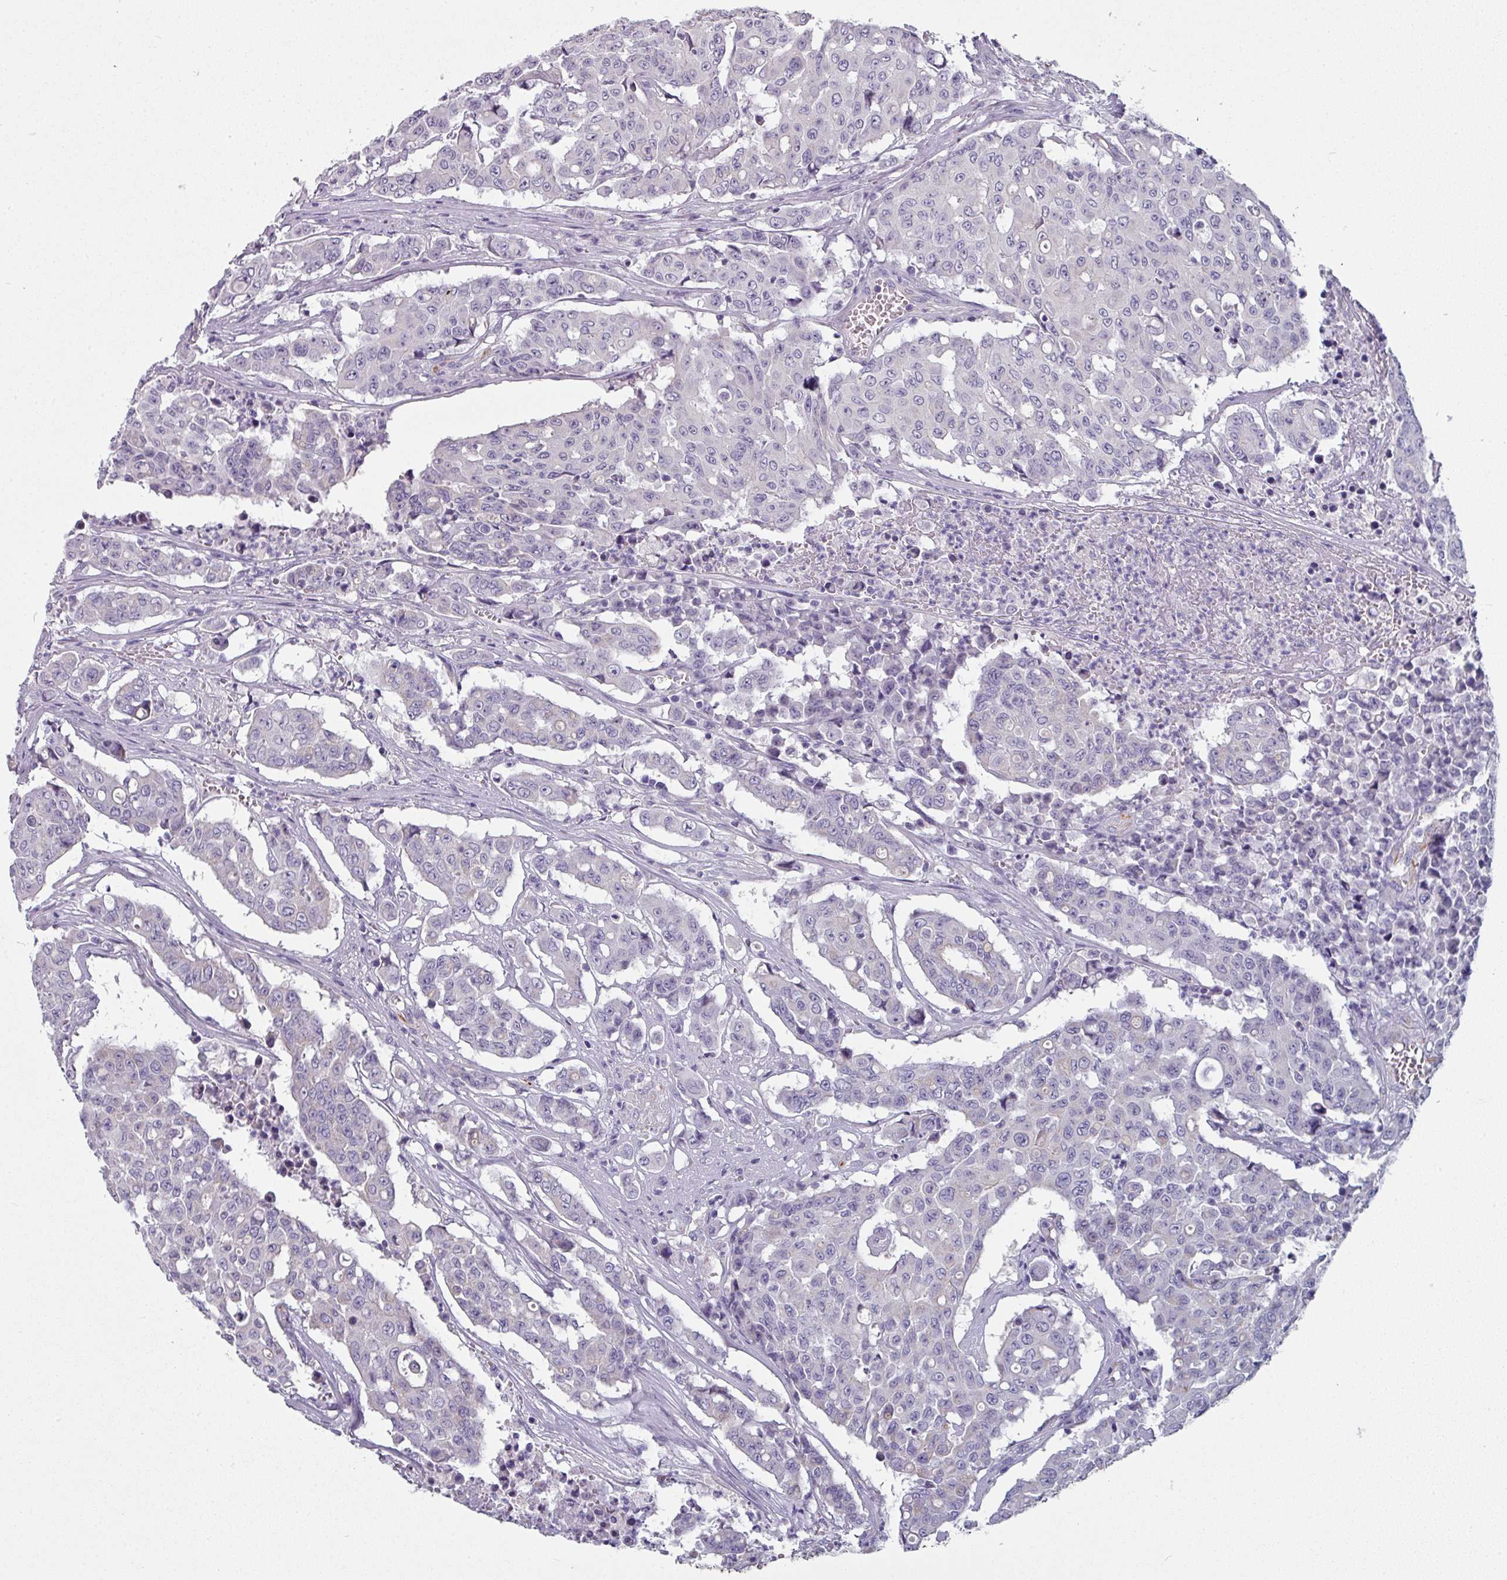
{"staining": {"intensity": "negative", "quantity": "none", "location": "none"}, "tissue": "colorectal cancer", "cell_type": "Tumor cells", "image_type": "cancer", "snomed": [{"axis": "morphology", "description": "Adenocarcinoma, NOS"}, {"axis": "topography", "description": "Colon"}], "caption": "An image of adenocarcinoma (colorectal) stained for a protein shows no brown staining in tumor cells.", "gene": "SLC17A7", "patient": {"sex": "male", "age": 51}}